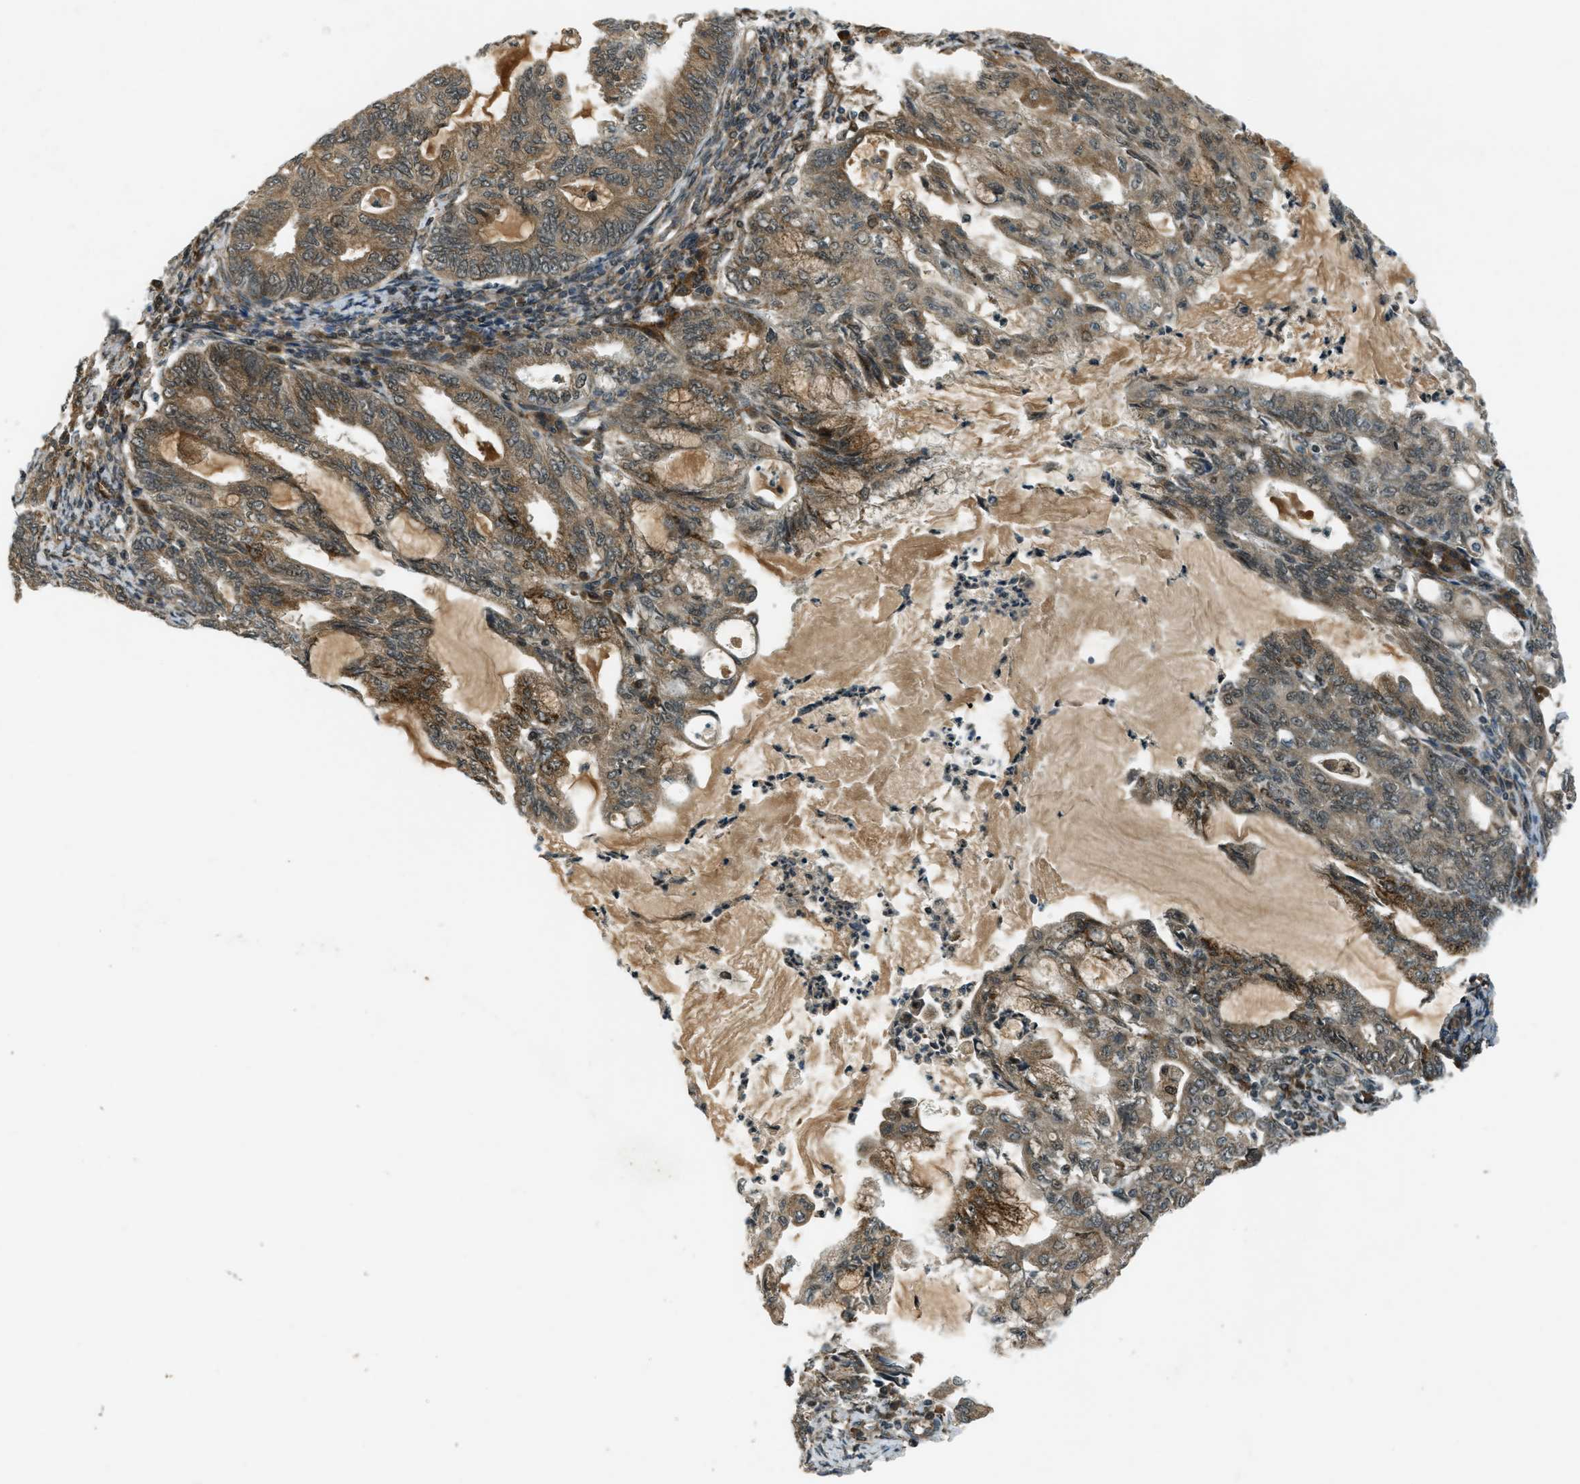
{"staining": {"intensity": "moderate", "quantity": ">75%", "location": "cytoplasmic/membranous"}, "tissue": "endometrial cancer", "cell_type": "Tumor cells", "image_type": "cancer", "snomed": [{"axis": "morphology", "description": "Adenocarcinoma, NOS"}, {"axis": "topography", "description": "Endometrium"}], "caption": "Adenocarcinoma (endometrial) was stained to show a protein in brown. There is medium levels of moderate cytoplasmic/membranous expression in about >75% of tumor cells.", "gene": "EIF2AK3", "patient": {"sex": "female", "age": 86}}